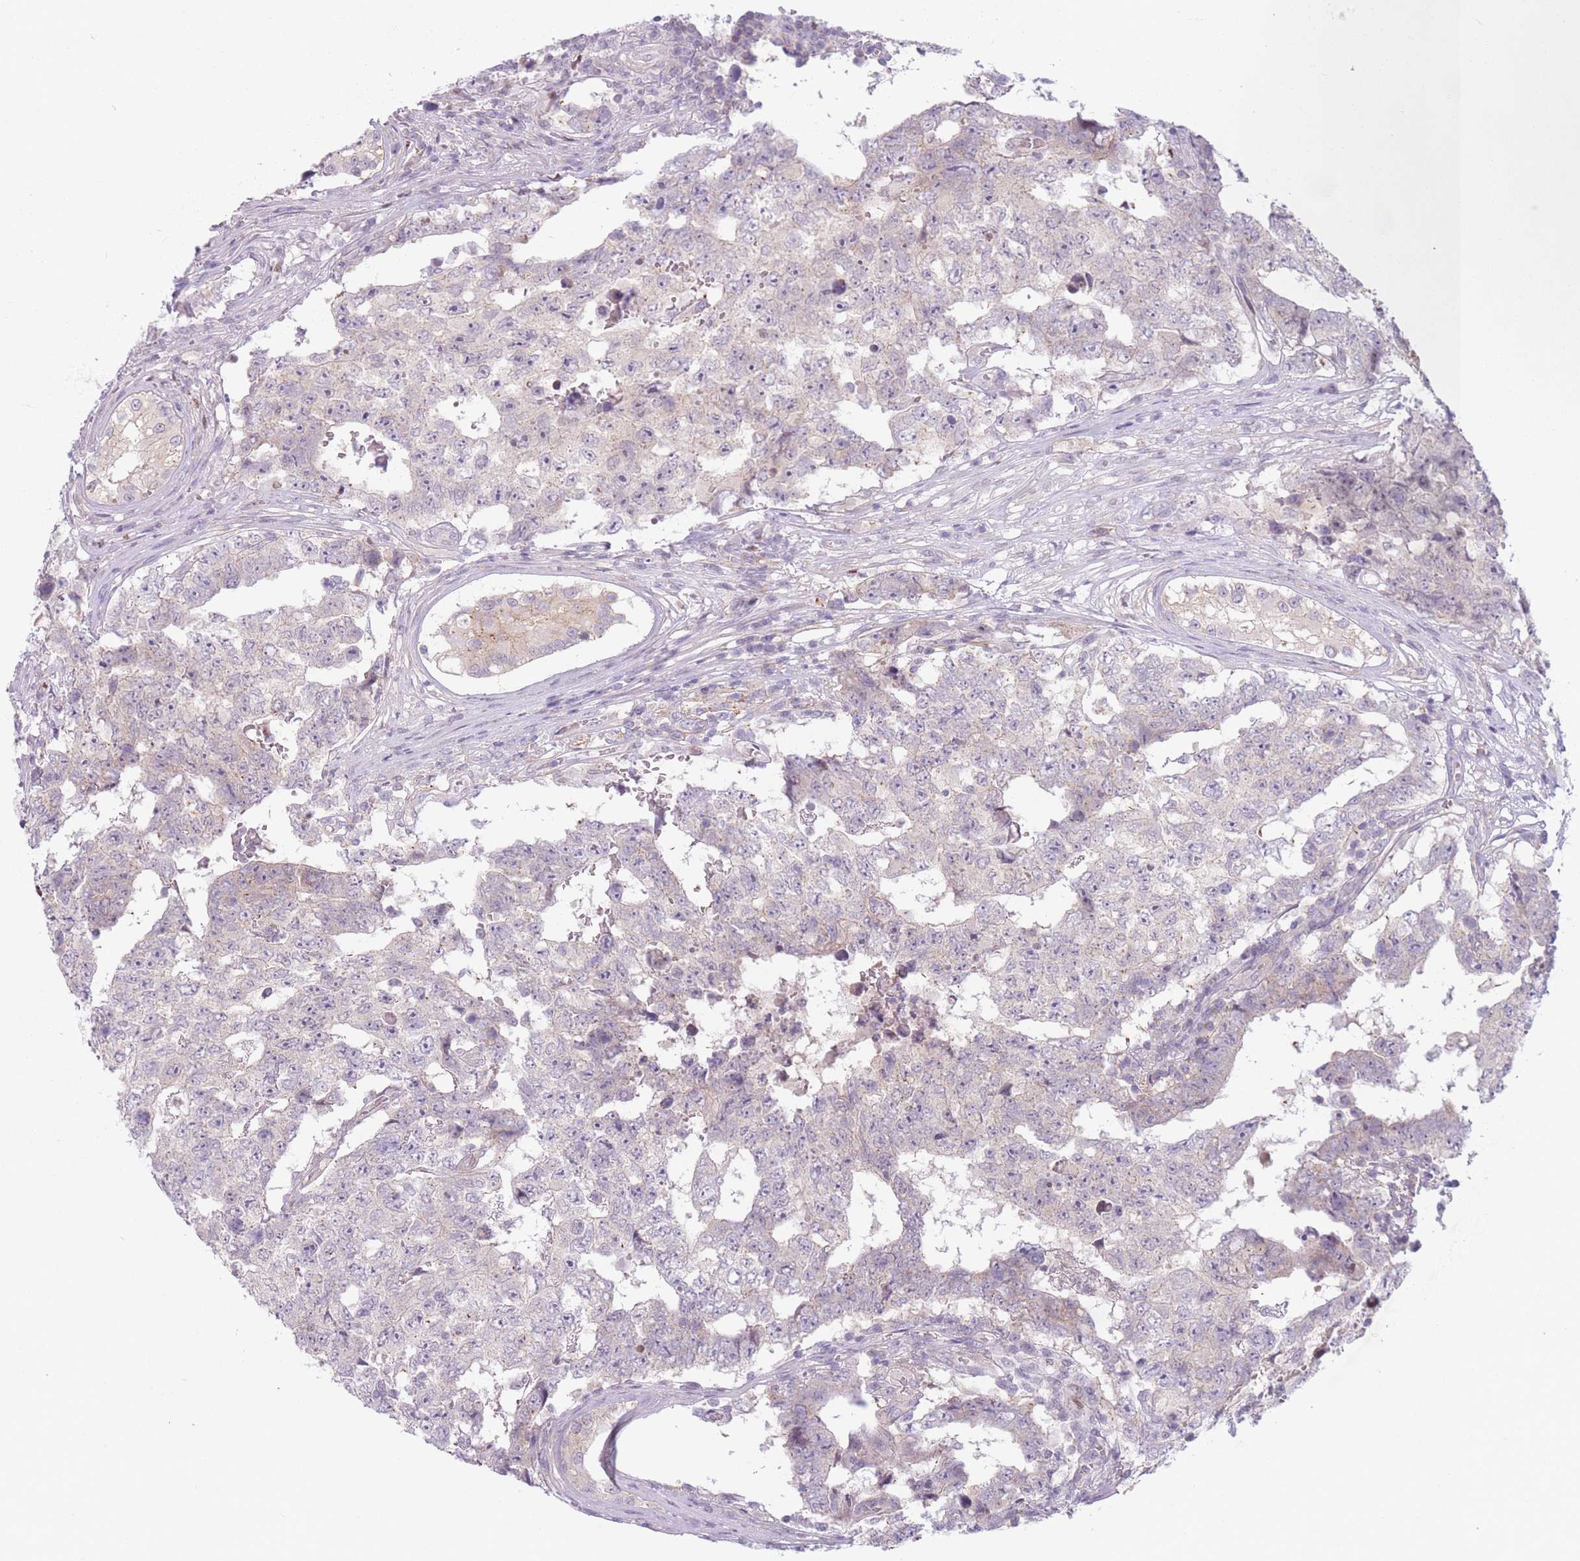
{"staining": {"intensity": "negative", "quantity": "none", "location": "none"}, "tissue": "testis cancer", "cell_type": "Tumor cells", "image_type": "cancer", "snomed": [{"axis": "morphology", "description": "Carcinoma, Embryonal, NOS"}, {"axis": "topography", "description": "Testis"}], "caption": "Tumor cells are negative for protein expression in human testis embryonal carcinoma. Brightfield microscopy of IHC stained with DAB (brown) and hematoxylin (blue), captured at high magnification.", "gene": "ZNF439", "patient": {"sex": "male", "age": 25}}